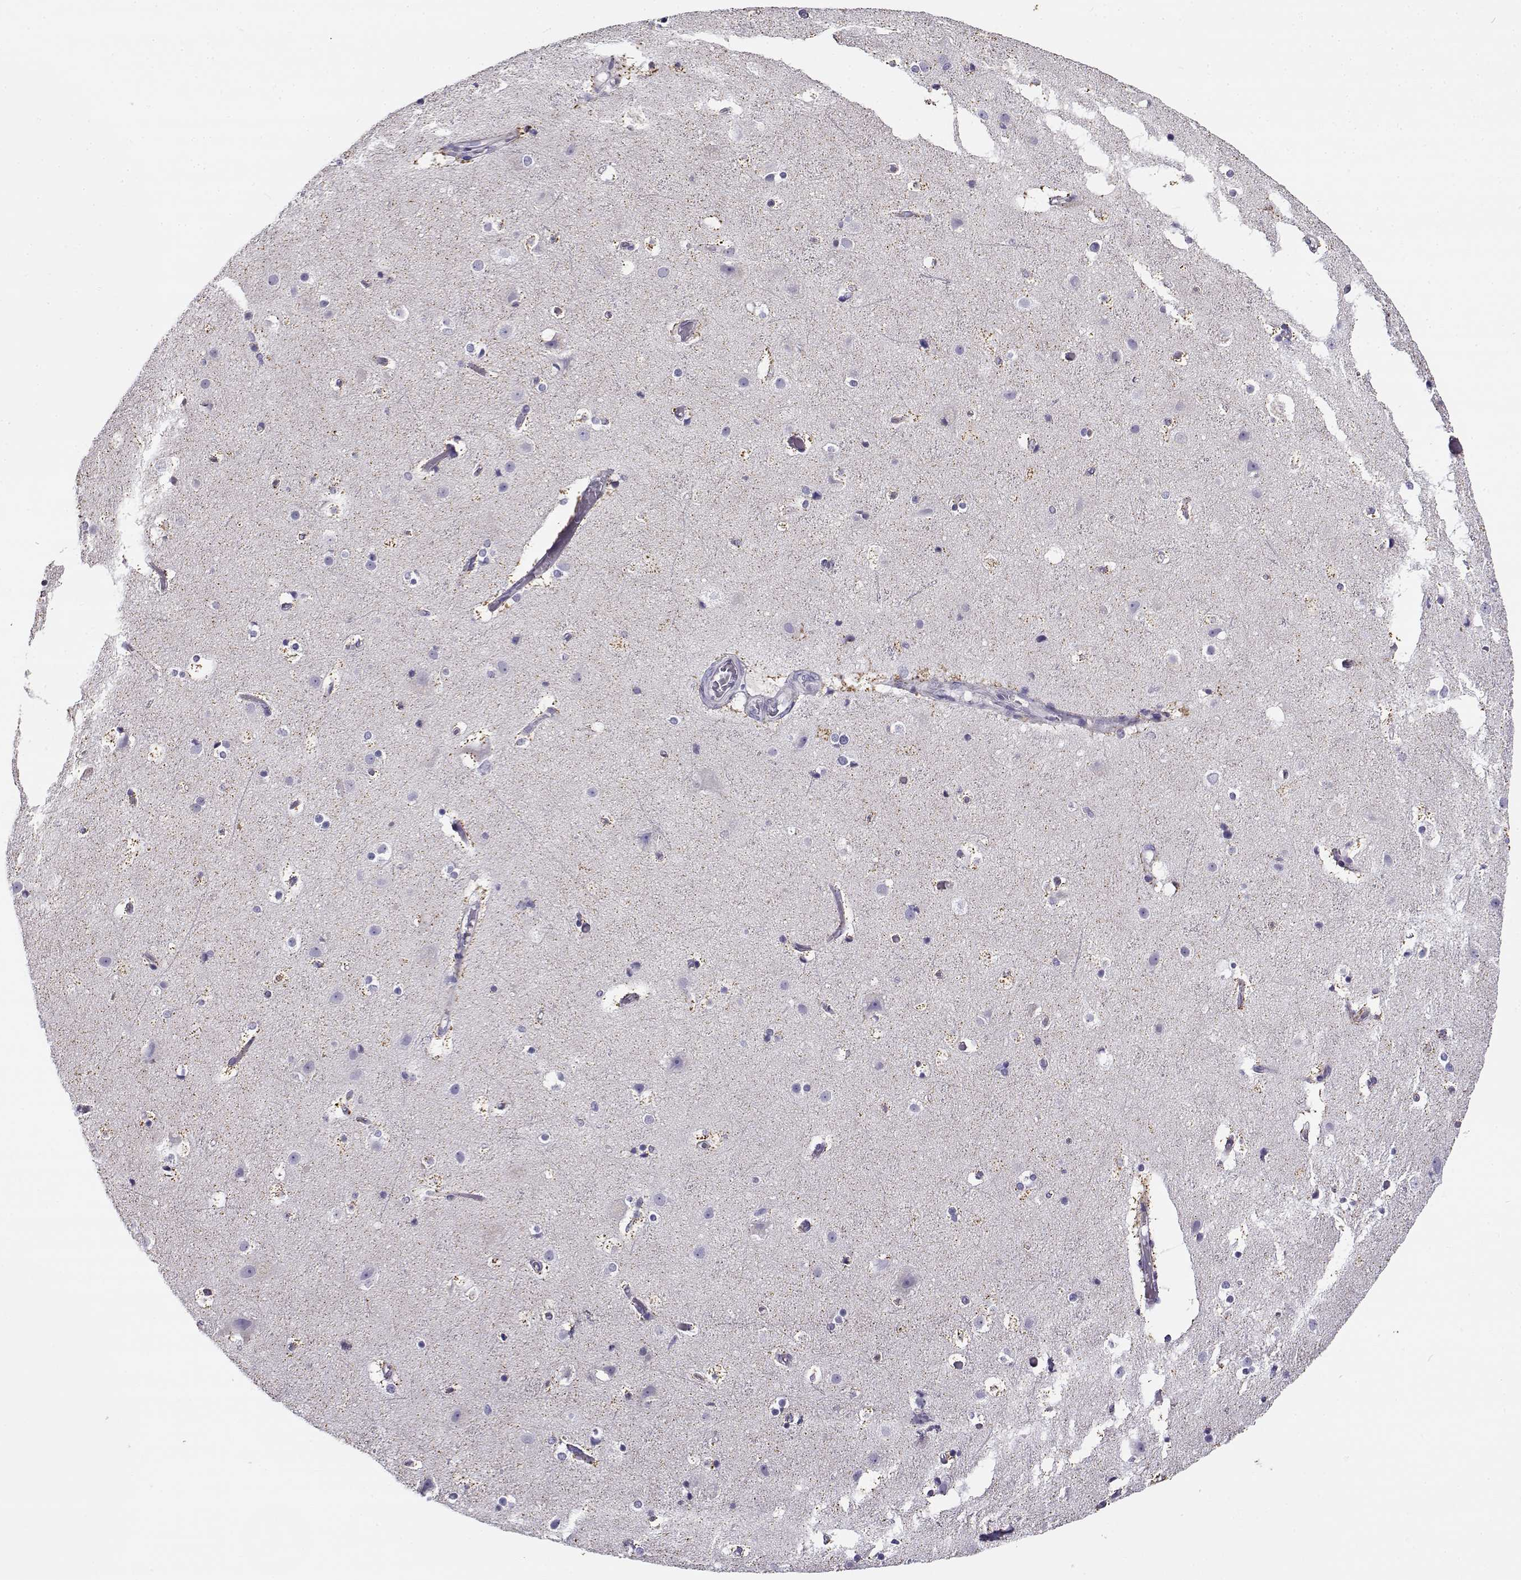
{"staining": {"intensity": "negative", "quantity": "none", "location": "none"}, "tissue": "cerebral cortex", "cell_type": "Endothelial cells", "image_type": "normal", "snomed": [{"axis": "morphology", "description": "Normal tissue, NOS"}, {"axis": "topography", "description": "Cerebral cortex"}], "caption": "Benign cerebral cortex was stained to show a protein in brown. There is no significant staining in endothelial cells.", "gene": "FEZF1", "patient": {"sex": "female", "age": 52}}